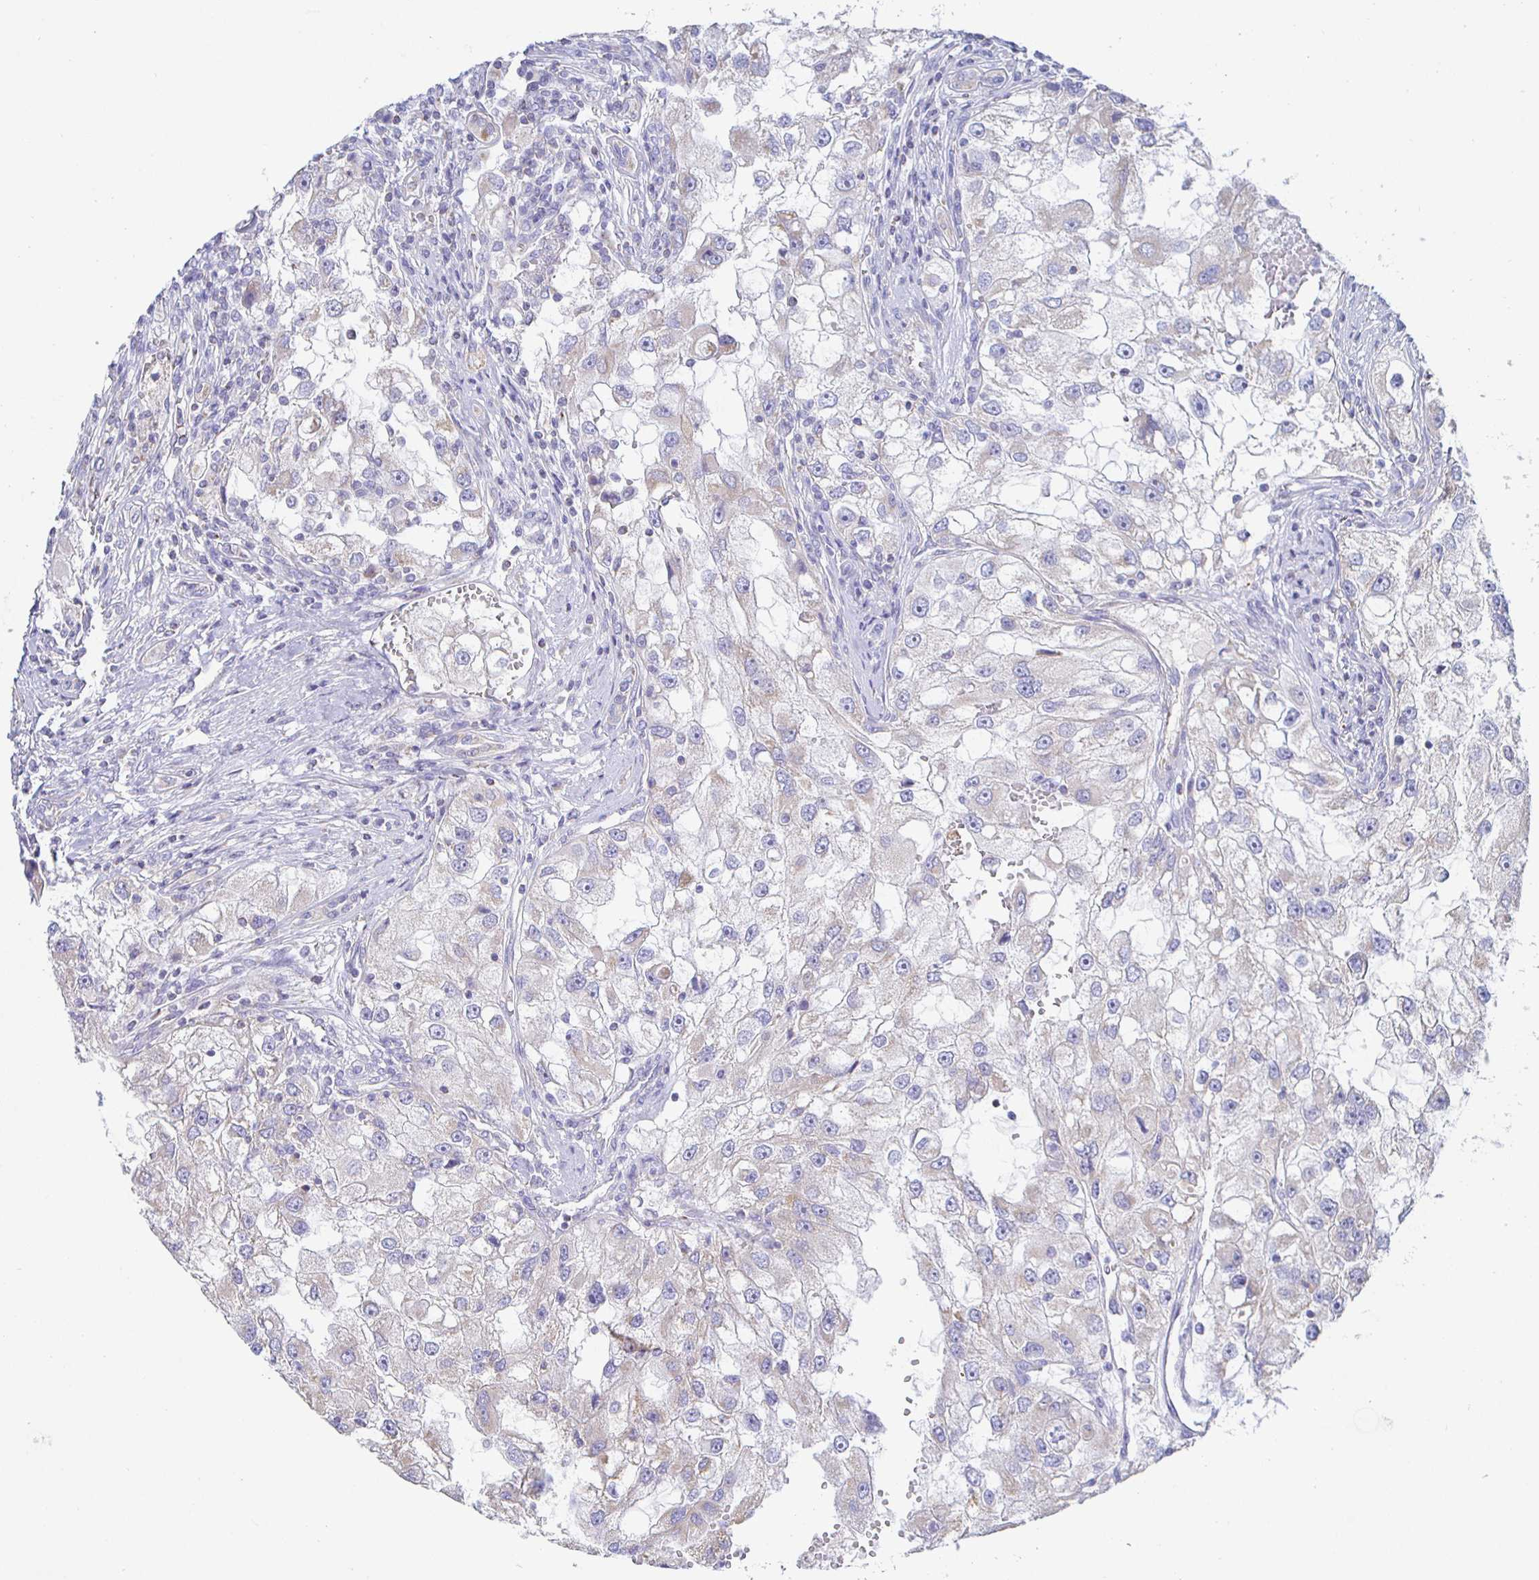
{"staining": {"intensity": "weak", "quantity": "<25%", "location": "cytoplasmic/membranous"}, "tissue": "renal cancer", "cell_type": "Tumor cells", "image_type": "cancer", "snomed": [{"axis": "morphology", "description": "Adenocarcinoma, NOS"}, {"axis": "topography", "description": "Kidney"}], "caption": "DAB immunohistochemical staining of adenocarcinoma (renal) shows no significant positivity in tumor cells.", "gene": "SYNGR4", "patient": {"sex": "male", "age": 63}}